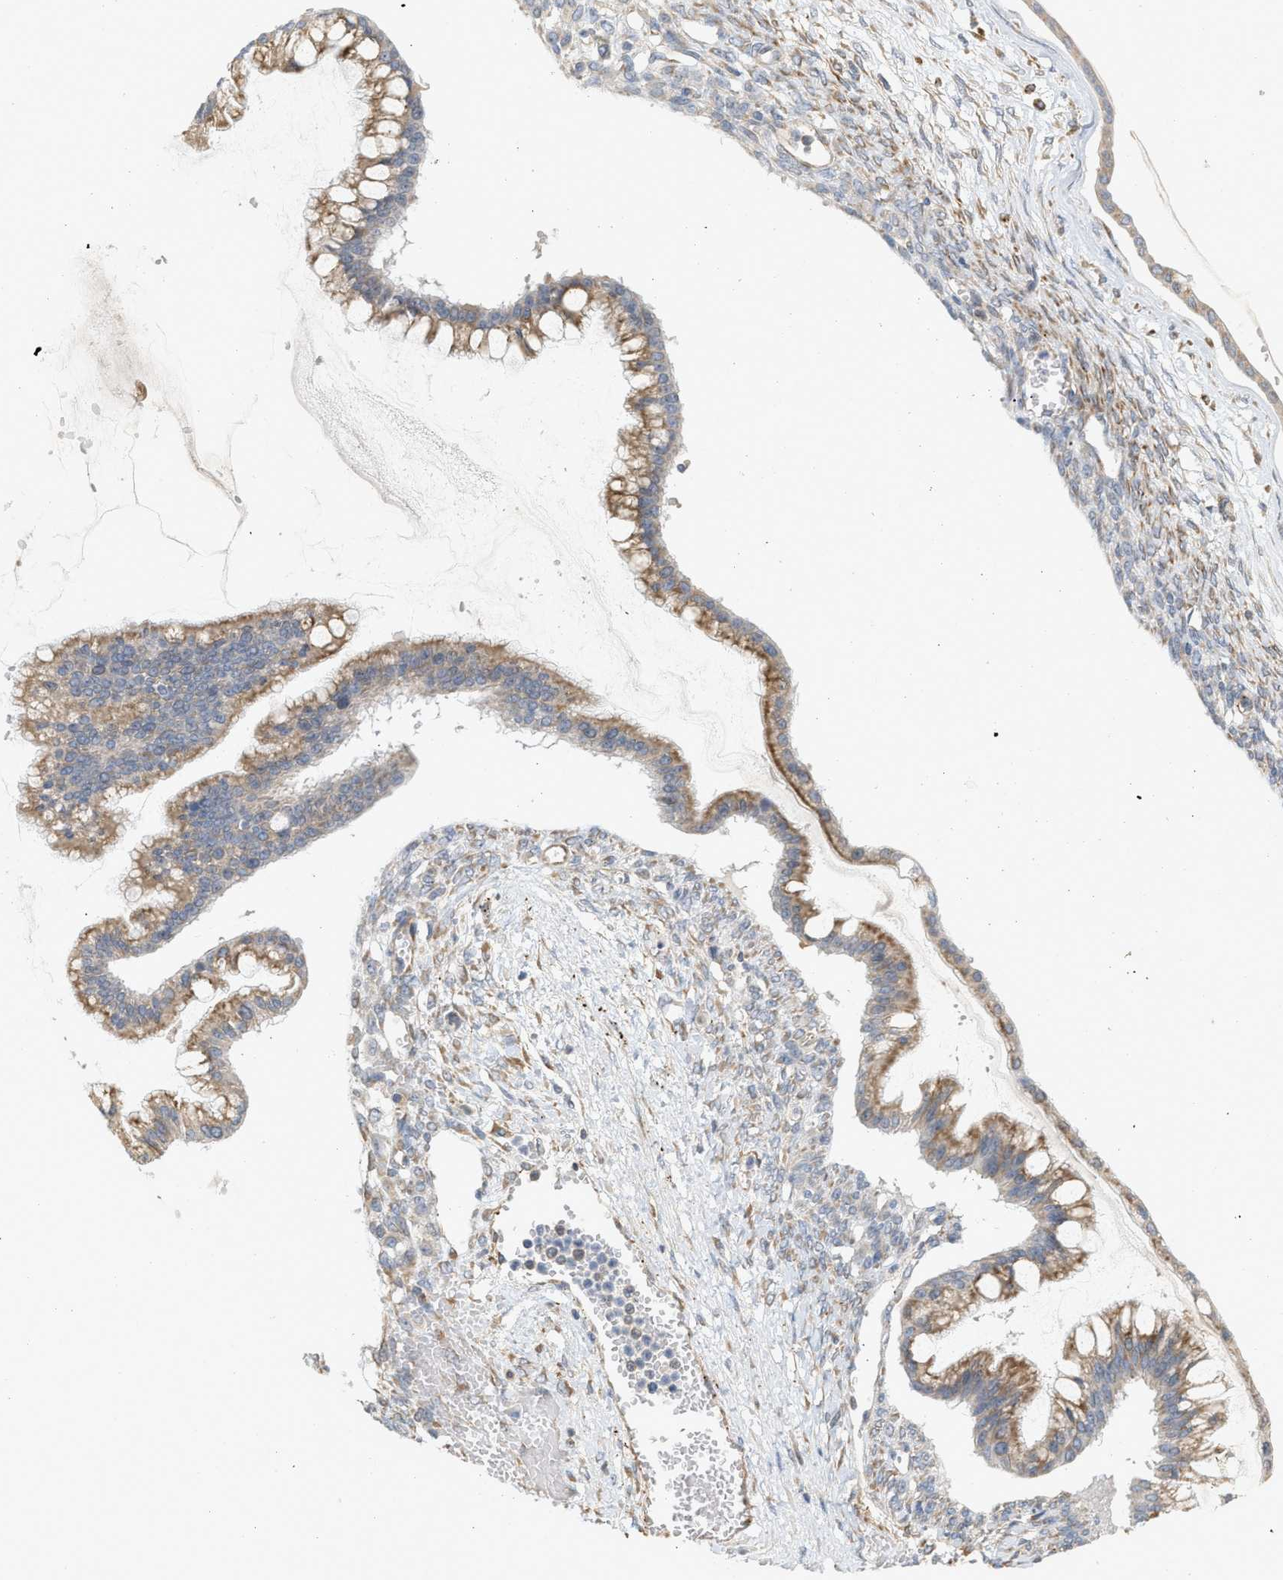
{"staining": {"intensity": "moderate", "quantity": ">75%", "location": "cytoplasmic/membranous"}, "tissue": "ovarian cancer", "cell_type": "Tumor cells", "image_type": "cancer", "snomed": [{"axis": "morphology", "description": "Cystadenocarcinoma, mucinous, NOS"}, {"axis": "topography", "description": "Ovary"}], "caption": "An image of human ovarian mucinous cystadenocarcinoma stained for a protein reveals moderate cytoplasmic/membranous brown staining in tumor cells.", "gene": "SVOP", "patient": {"sex": "female", "age": 73}}